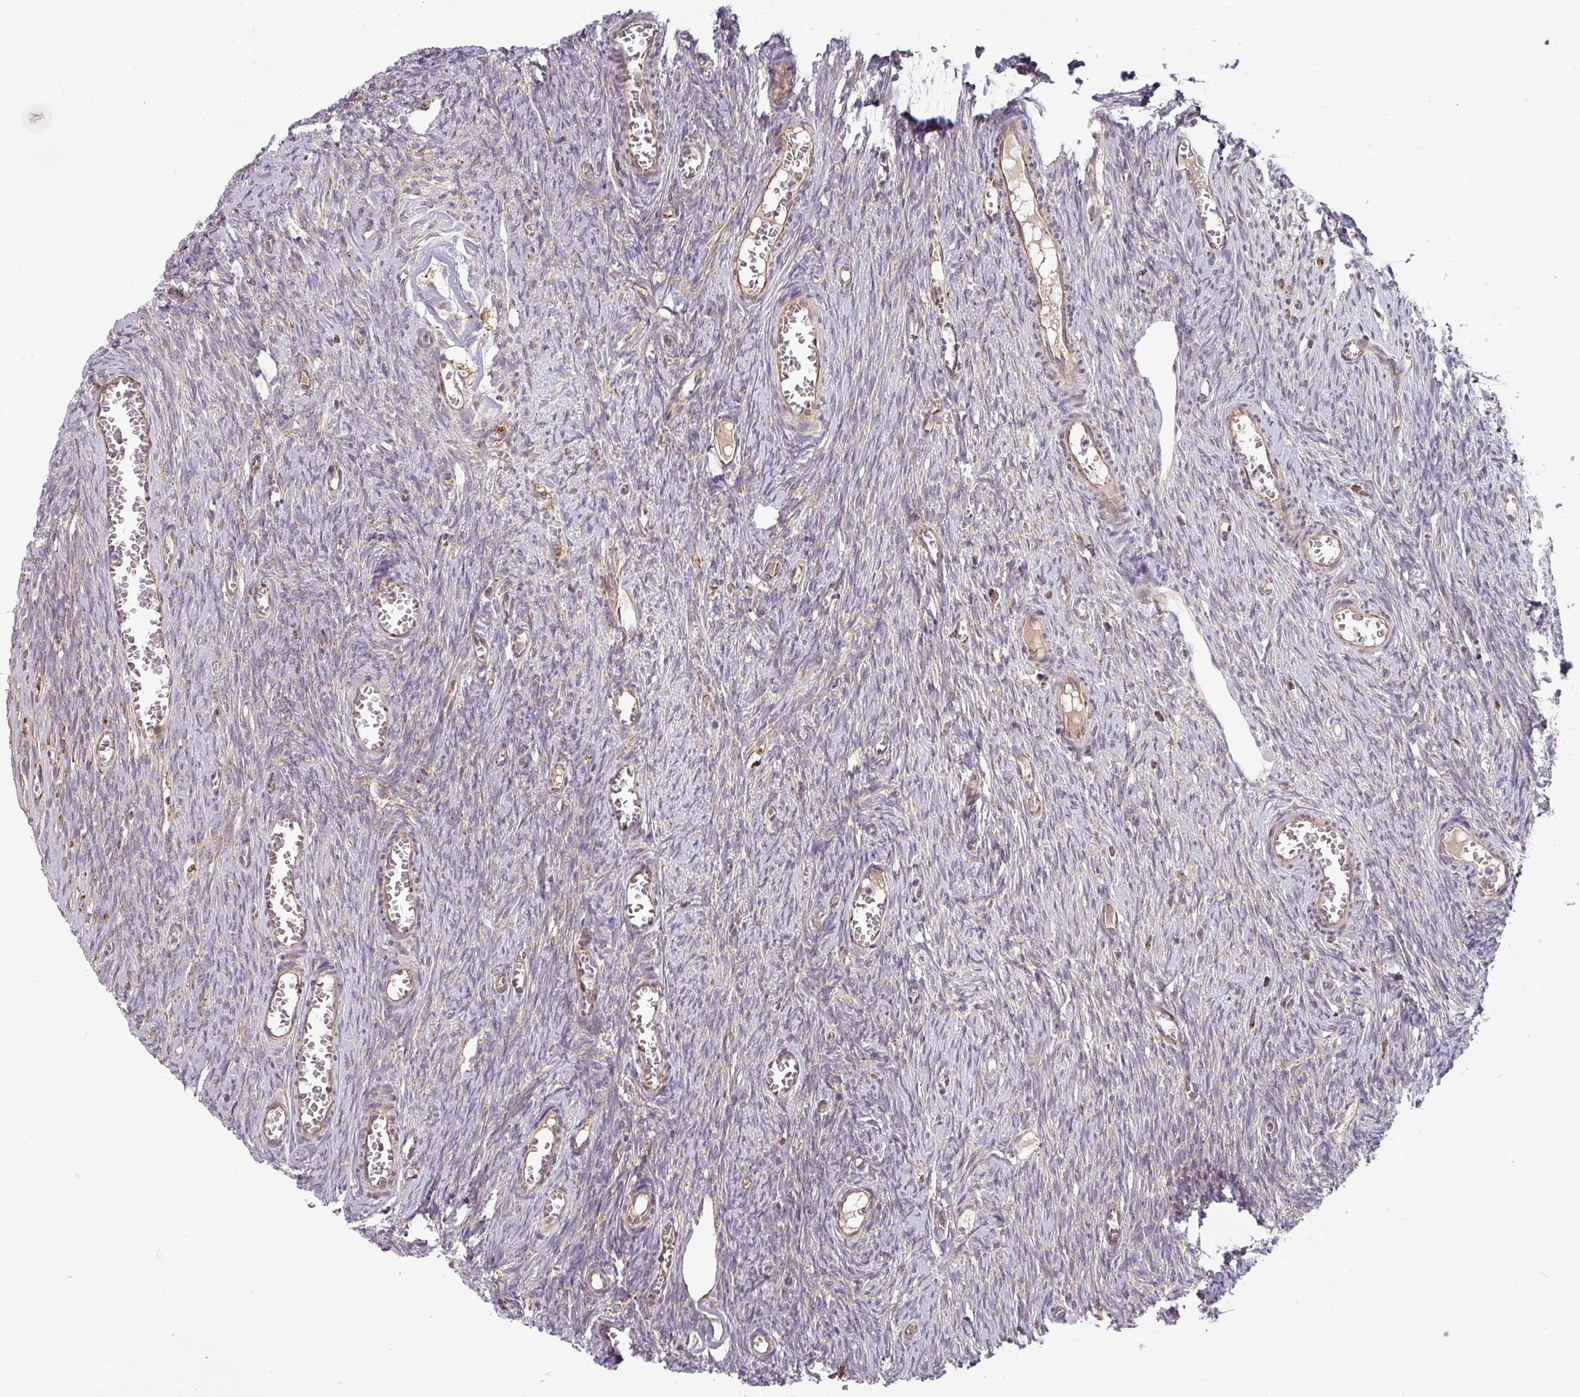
{"staining": {"intensity": "weak", "quantity": "25%-75%", "location": "cytoplasmic/membranous"}, "tissue": "ovary", "cell_type": "Ovarian stroma cells", "image_type": "normal", "snomed": [{"axis": "morphology", "description": "Normal tissue, NOS"}, {"axis": "topography", "description": "Ovary"}], "caption": "An immunohistochemistry micrograph of unremarkable tissue is shown. Protein staining in brown shows weak cytoplasmic/membranous positivity in ovary within ovarian stroma cells.", "gene": "MRPS16", "patient": {"sex": "female", "age": 44}}